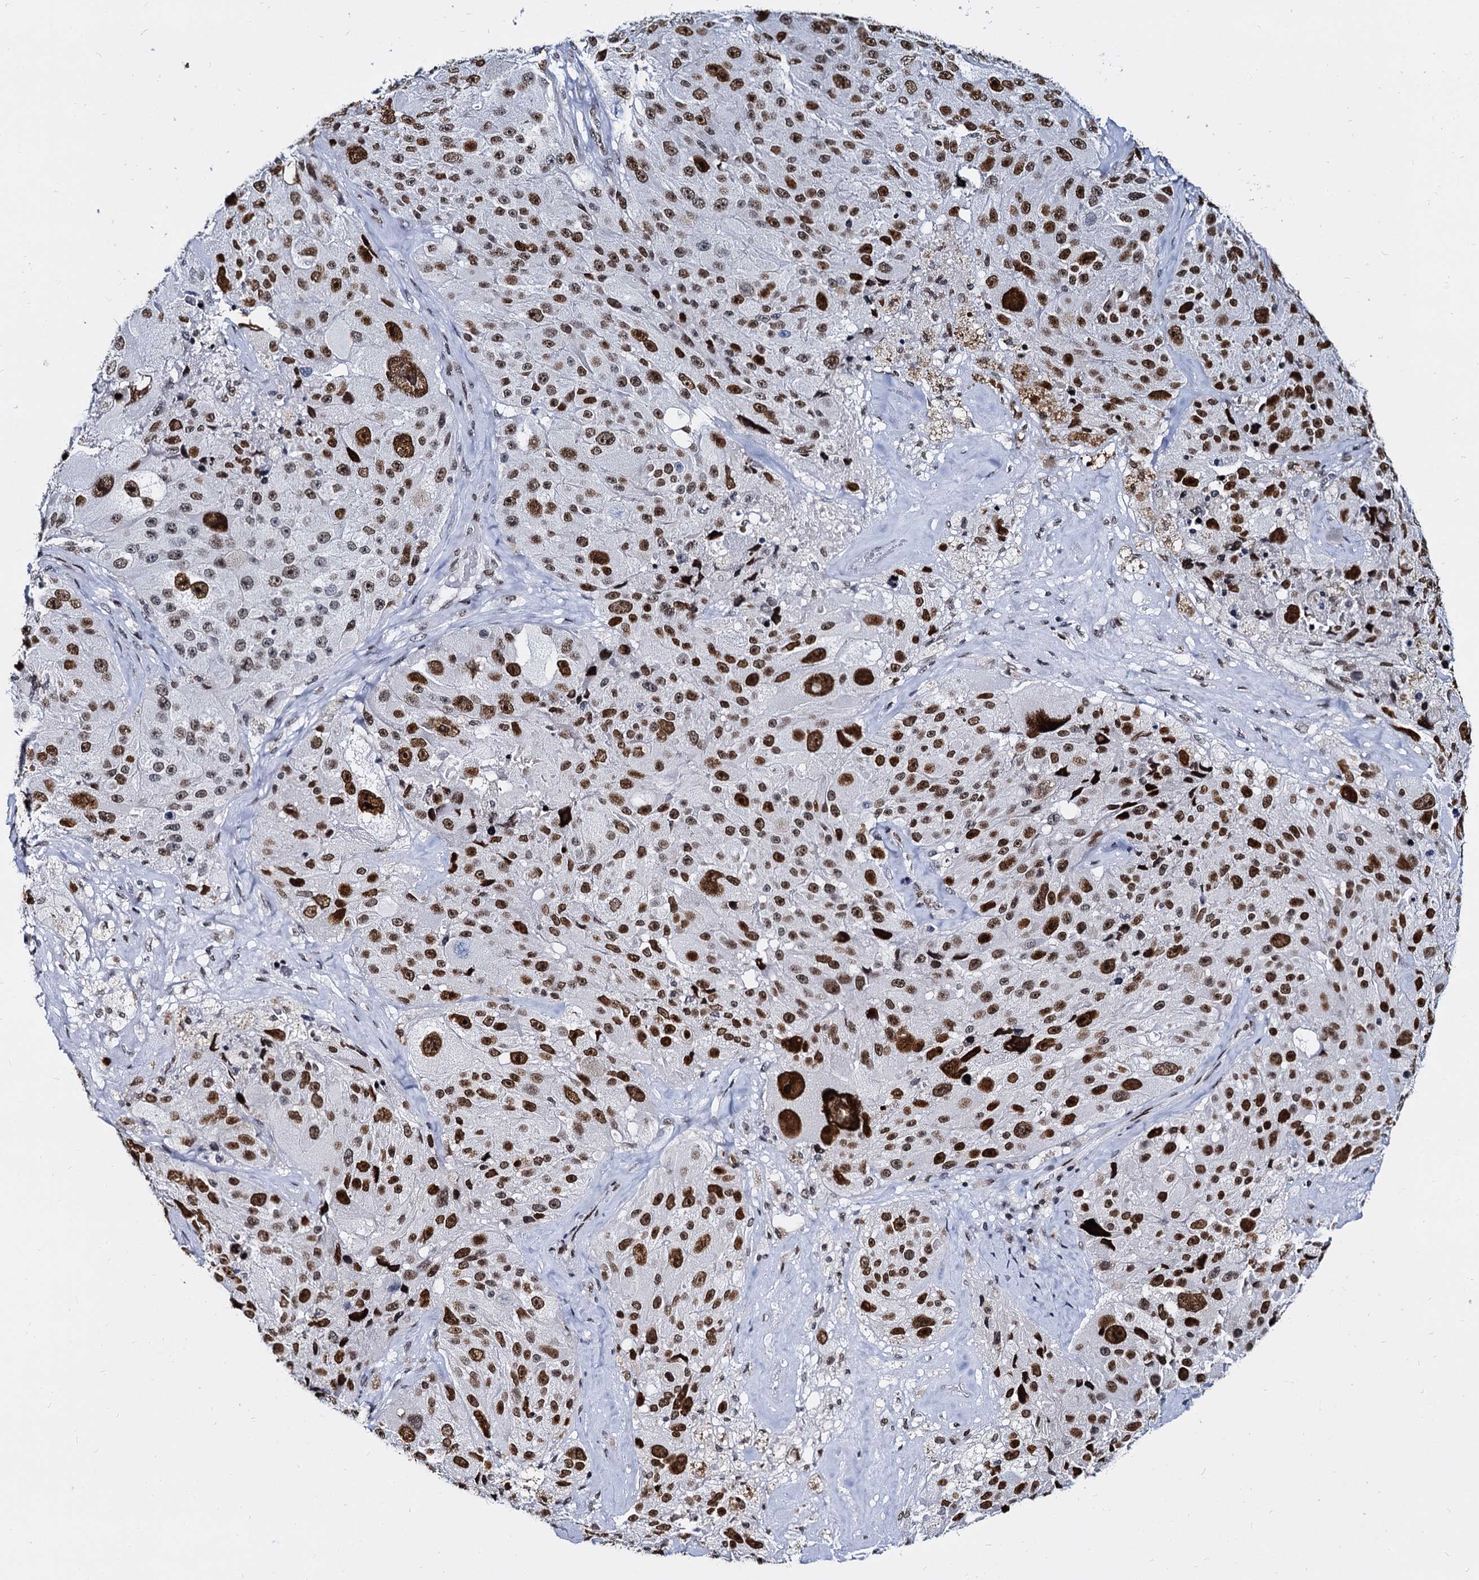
{"staining": {"intensity": "strong", "quantity": ">75%", "location": "nuclear"}, "tissue": "melanoma", "cell_type": "Tumor cells", "image_type": "cancer", "snomed": [{"axis": "morphology", "description": "Malignant melanoma, Metastatic site"}, {"axis": "topography", "description": "Lymph node"}], "caption": "Melanoma stained for a protein (brown) demonstrates strong nuclear positive positivity in about >75% of tumor cells.", "gene": "CMAS", "patient": {"sex": "male", "age": 62}}